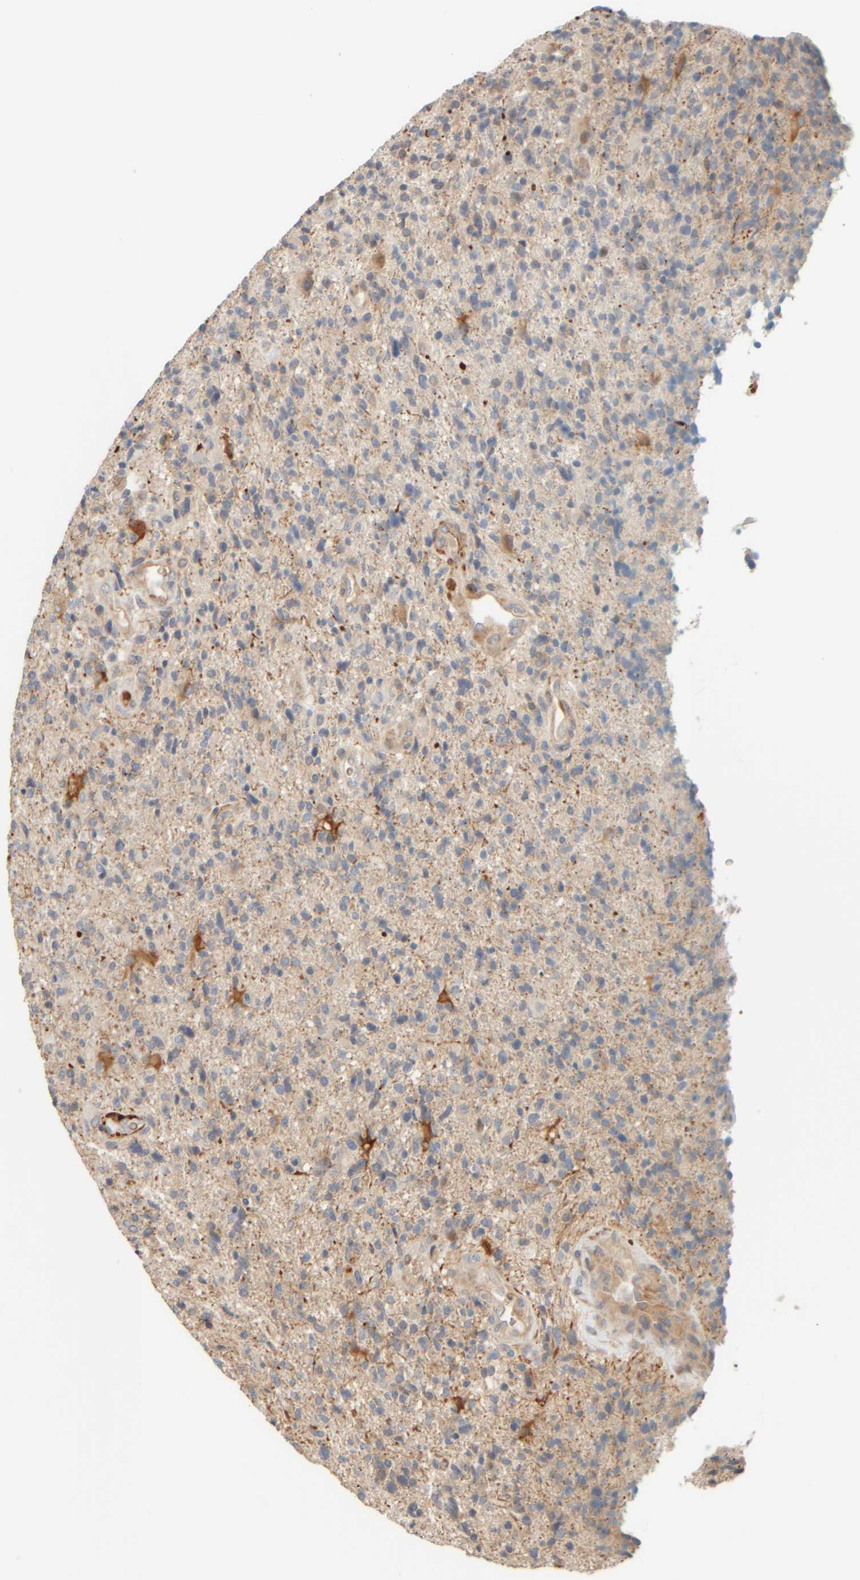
{"staining": {"intensity": "weak", "quantity": "<25%", "location": "cytoplasmic/membranous"}, "tissue": "glioma", "cell_type": "Tumor cells", "image_type": "cancer", "snomed": [{"axis": "morphology", "description": "Glioma, malignant, High grade"}, {"axis": "topography", "description": "Brain"}], "caption": "Tumor cells show no significant staining in malignant glioma (high-grade).", "gene": "PTGES3L-AARSD1", "patient": {"sex": "male", "age": 72}}